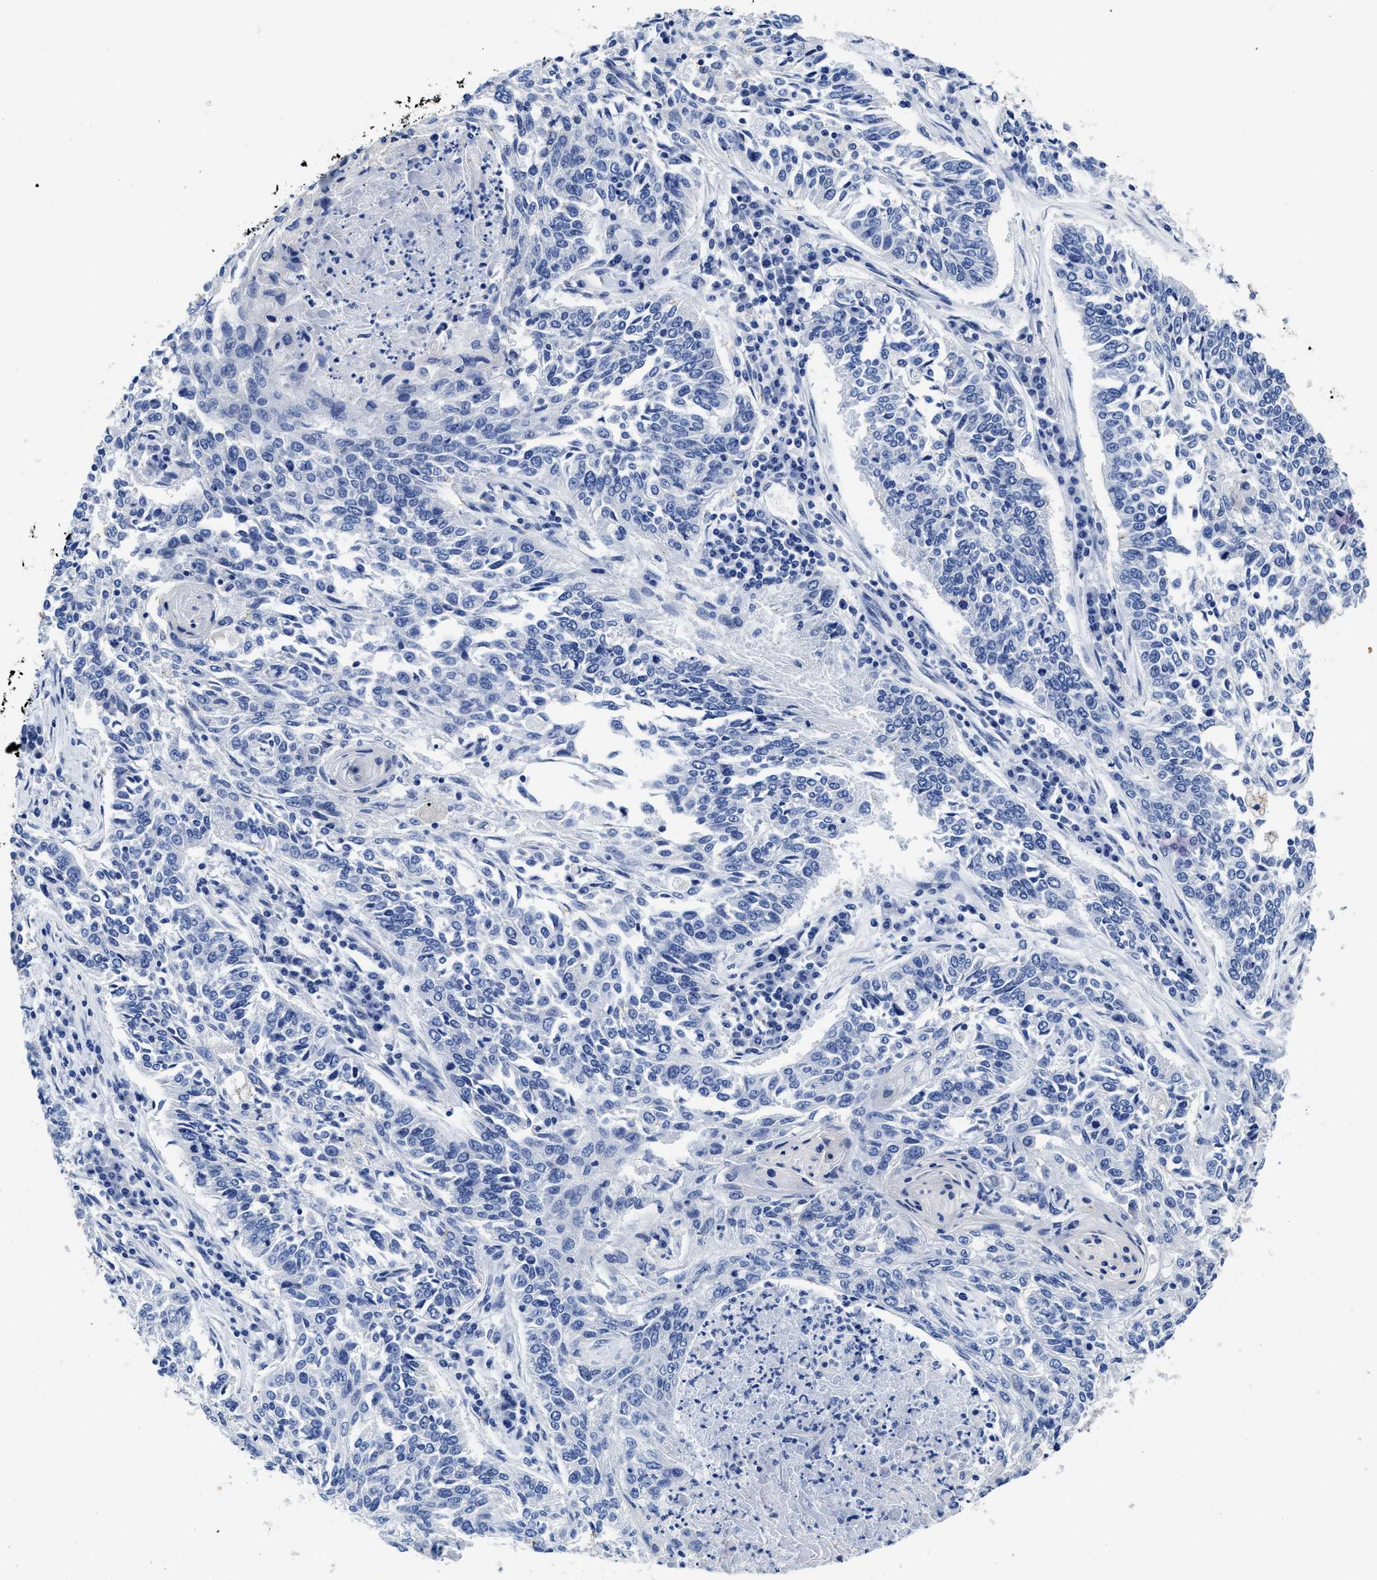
{"staining": {"intensity": "negative", "quantity": "none", "location": "none"}, "tissue": "lung cancer", "cell_type": "Tumor cells", "image_type": "cancer", "snomed": [{"axis": "morphology", "description": "Normal tissue, NOS"}, {"axis": "morphology", "description": "Squamous cell carcinoma, NOS"}, {"axis": "topography", "description": "Cartilage tissue"}, {"axis": "topography", "description": "Bronchus"}, {"axis": "topography", "description": "Lung"}], "caption": "An IHC image of lung squamous cell carcinoma is shown. There is no staining in tumor cells of lung squamous cell carcinoma. (IHC, brightfield microscopy, high magnification).", "gene": "HOOK1", "patient": {"sex": "female", "age": 49}}